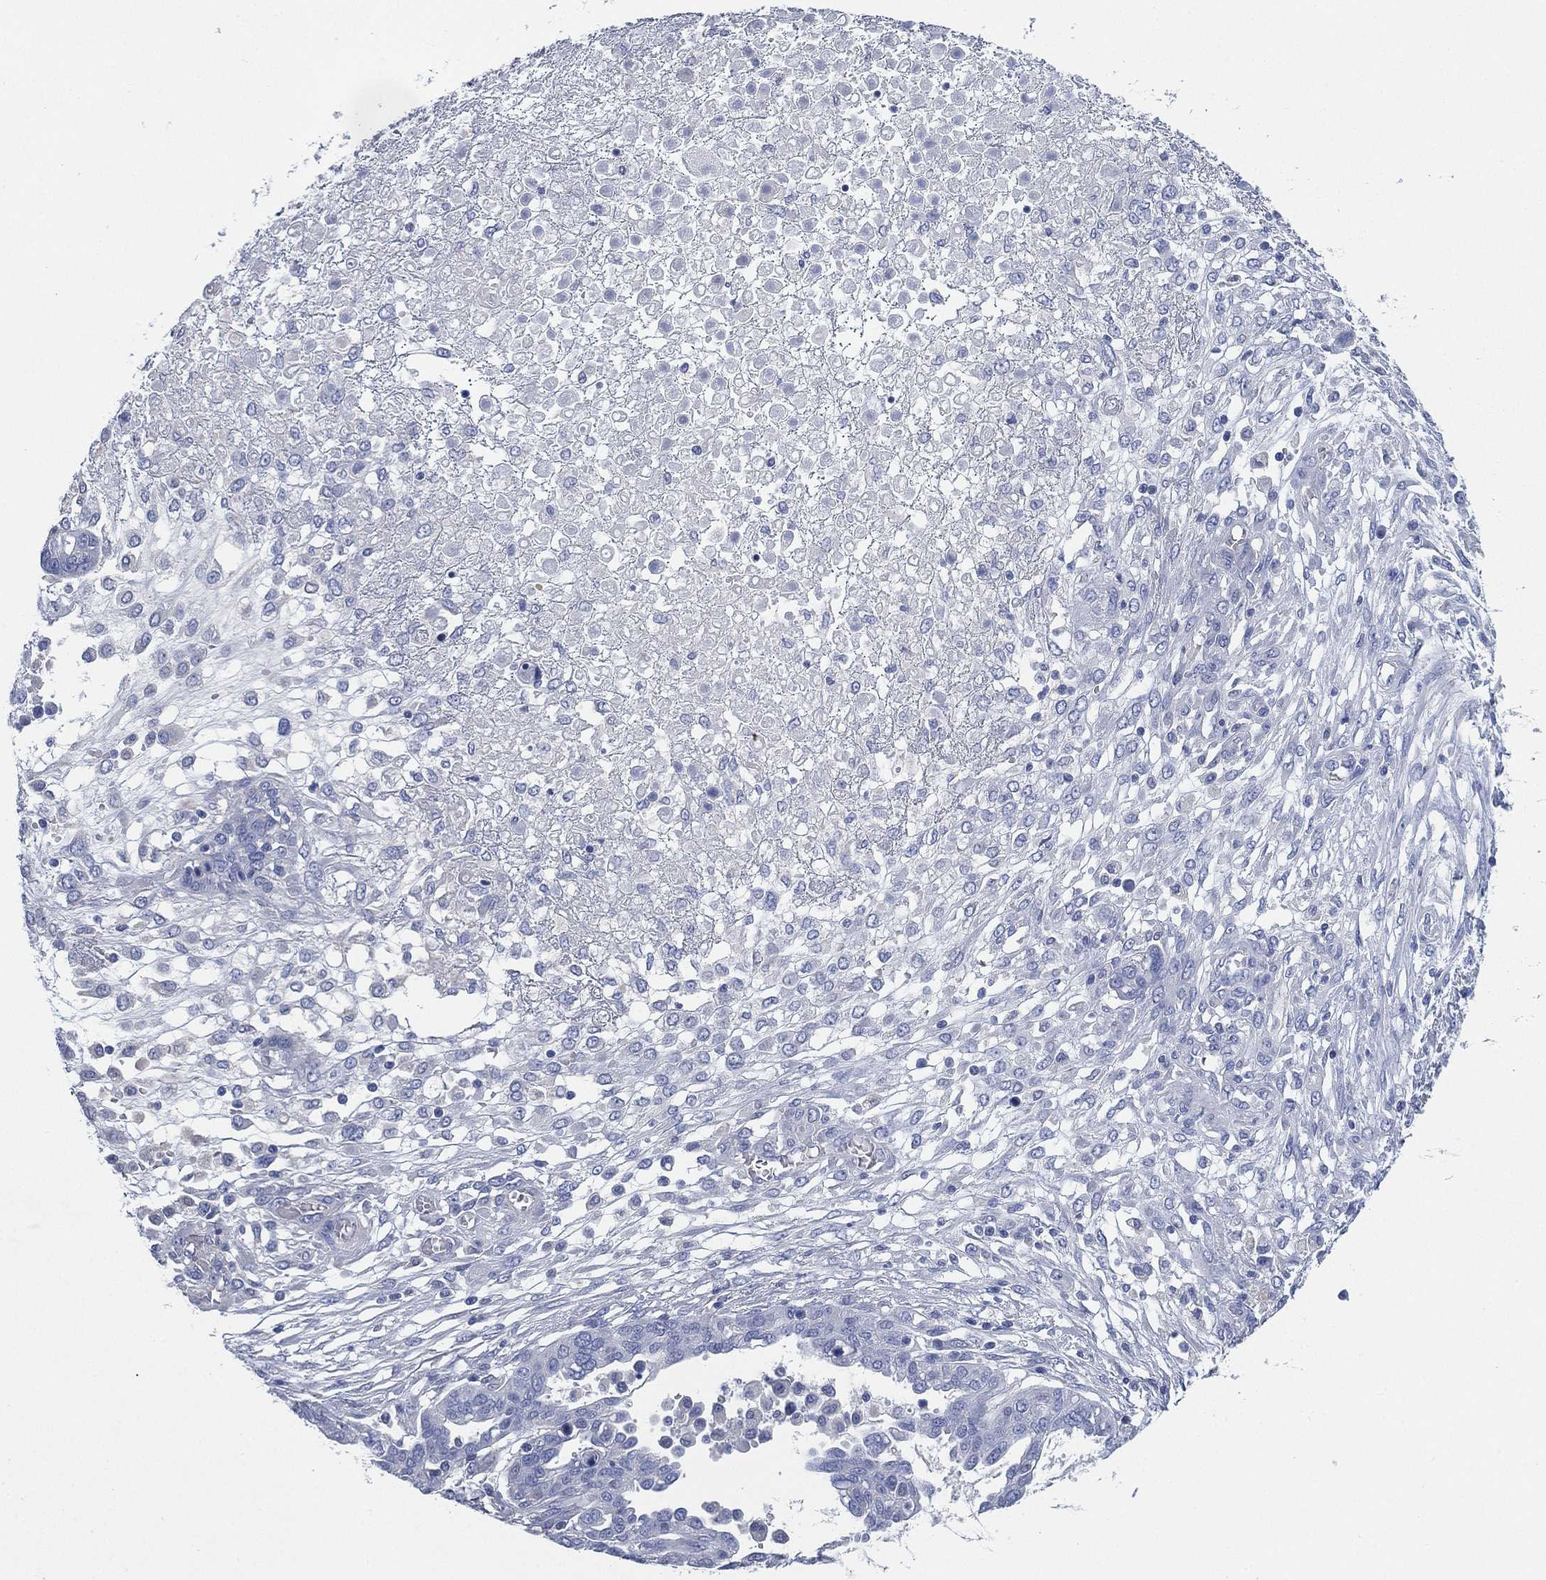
{"staining": {"intensity": "negative", "quantity": "none", "location": "none"}, "tissue": "ovarian cancer", "cell_type": "Tumor cells", "image_type": "cancer", "snomed": [{"axis": "morphology", "description": "Cystadenocarcinoma, serous, NOS"}, {"axis": "topography", "description": "Ovary"}], "caption": "Immunohistochemistry (IHC) image of neoplastic tissue: human serous cystadenocarcinoma (ovarian) stained with DAB (3,3'-diaminobenzidine) displays no significant protein staining in tumor cells.", "gene": "CCDC70", "patient": {"sex": "female", "age": 67}}